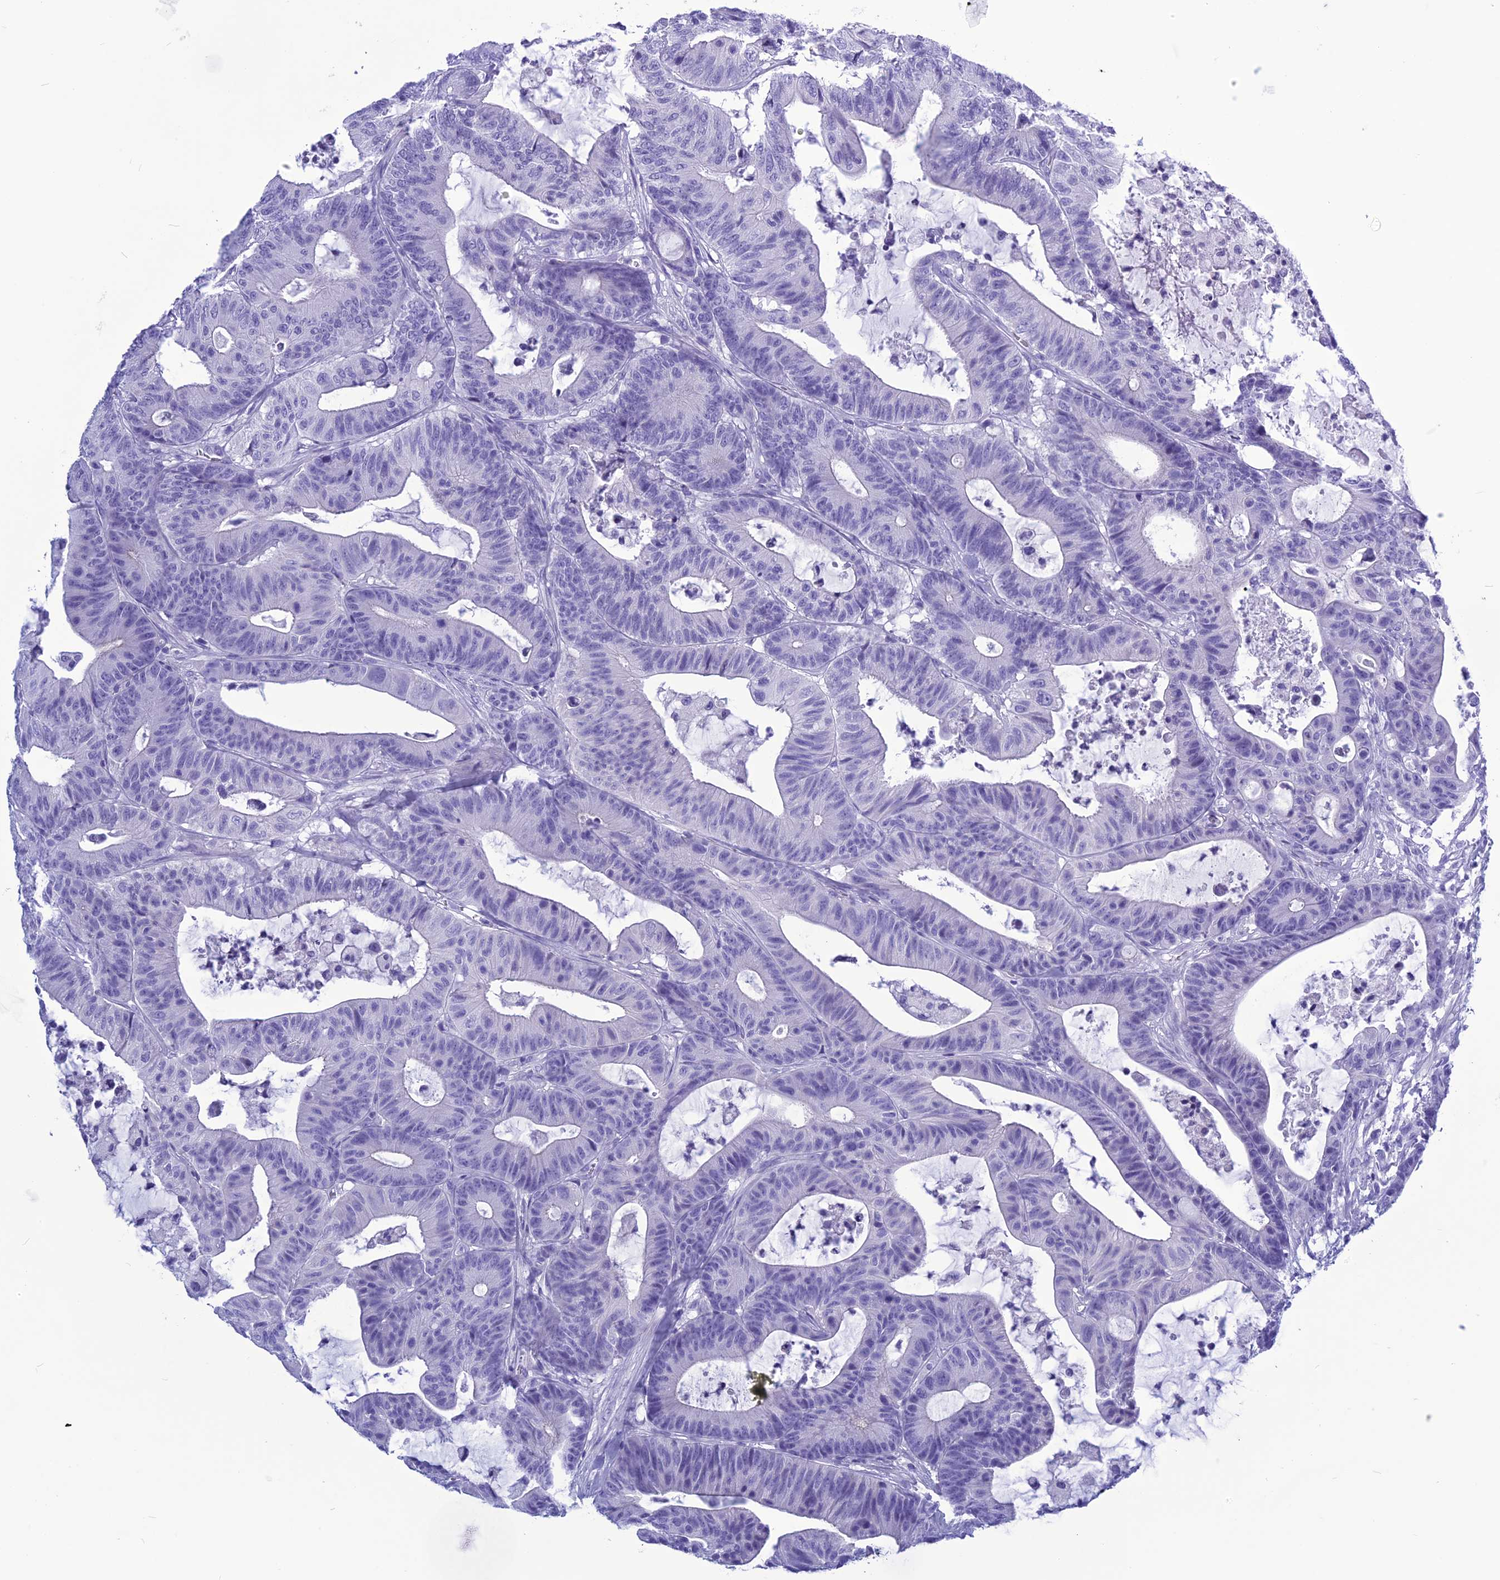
{"staining": {"intensity": "negative", "quantity": "none", "location": "none"}, "tissue": "colorectal cancer", "cell_type": "Tumor cells", "image_type": "cancer", "snomed": [{"axis": "morphology", "description": "Adenocarcinoma, NOS"}, {"axis": "topography", "description": "Colon"}], "caption": "Colorectal adenocarcinoma stained for a protein using immunohistochemistry shows no staining tumor cells.", "gene": "BBS2", "patient": {"sex": "female", "age": 84}}